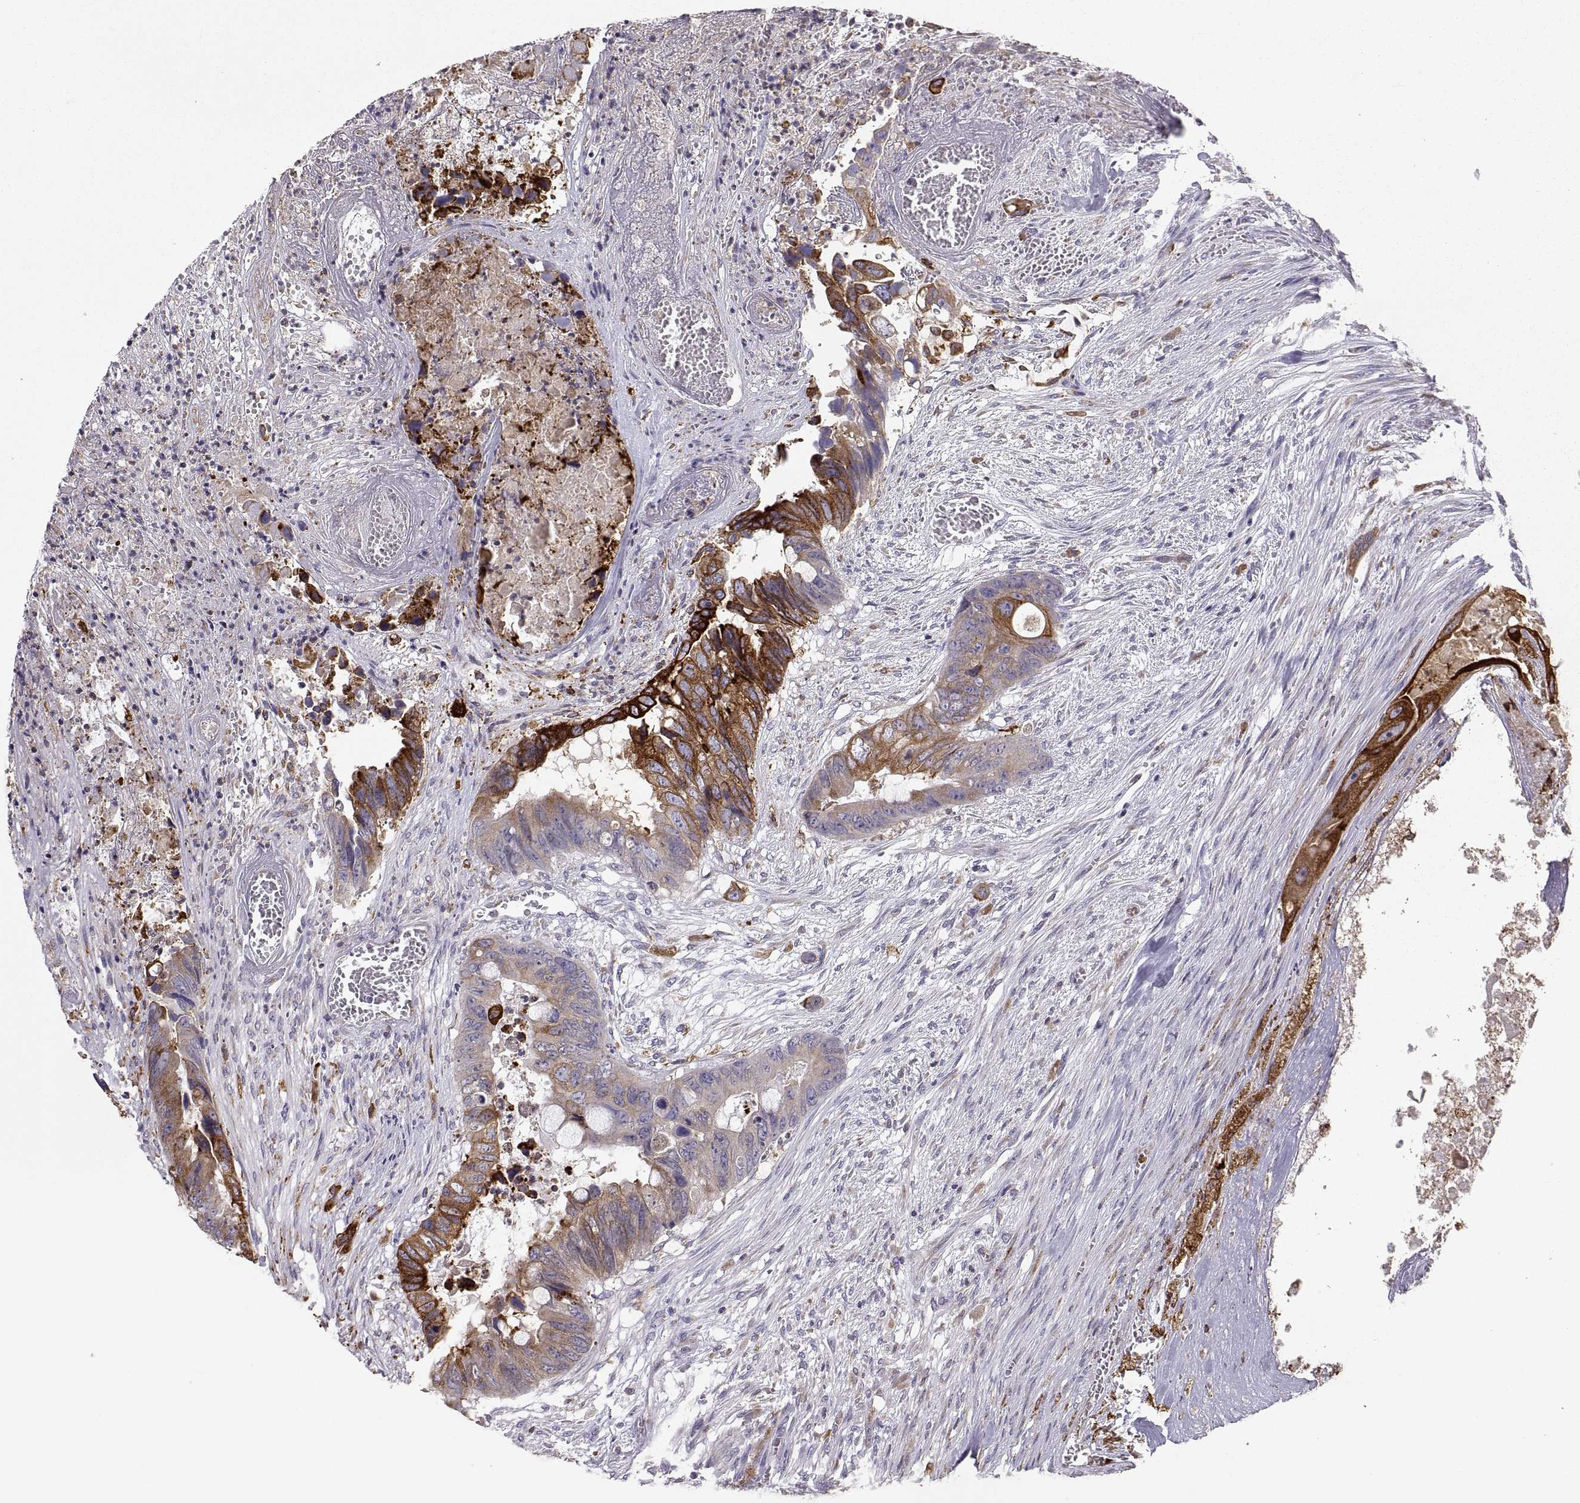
{"staining": {"intensity": "strong", "quantity": "25%-75%", "location": "cytoplasmic/membranous"}, "tissue": "colorectal cancer", "cell_type": "Tumor cells", "image_type": "cancer", "snomed": [{"axis": "morphology", "description": "Adenocarcinoma, NOS"}, {"axis": "topography", "description": "Rectum"}], "caption": "Immunohistochemical staining of human colorectal cancer (adenocarcinoma) shows high levels of strong cytoplasmic/membranous positivity in approximately 25%-75% of tumor cells. (brown staining indicates protein expression, while blue staining denotes nuclei).", "gene": "ERO1A", "patient": {"sex": "male", "age": 63}}